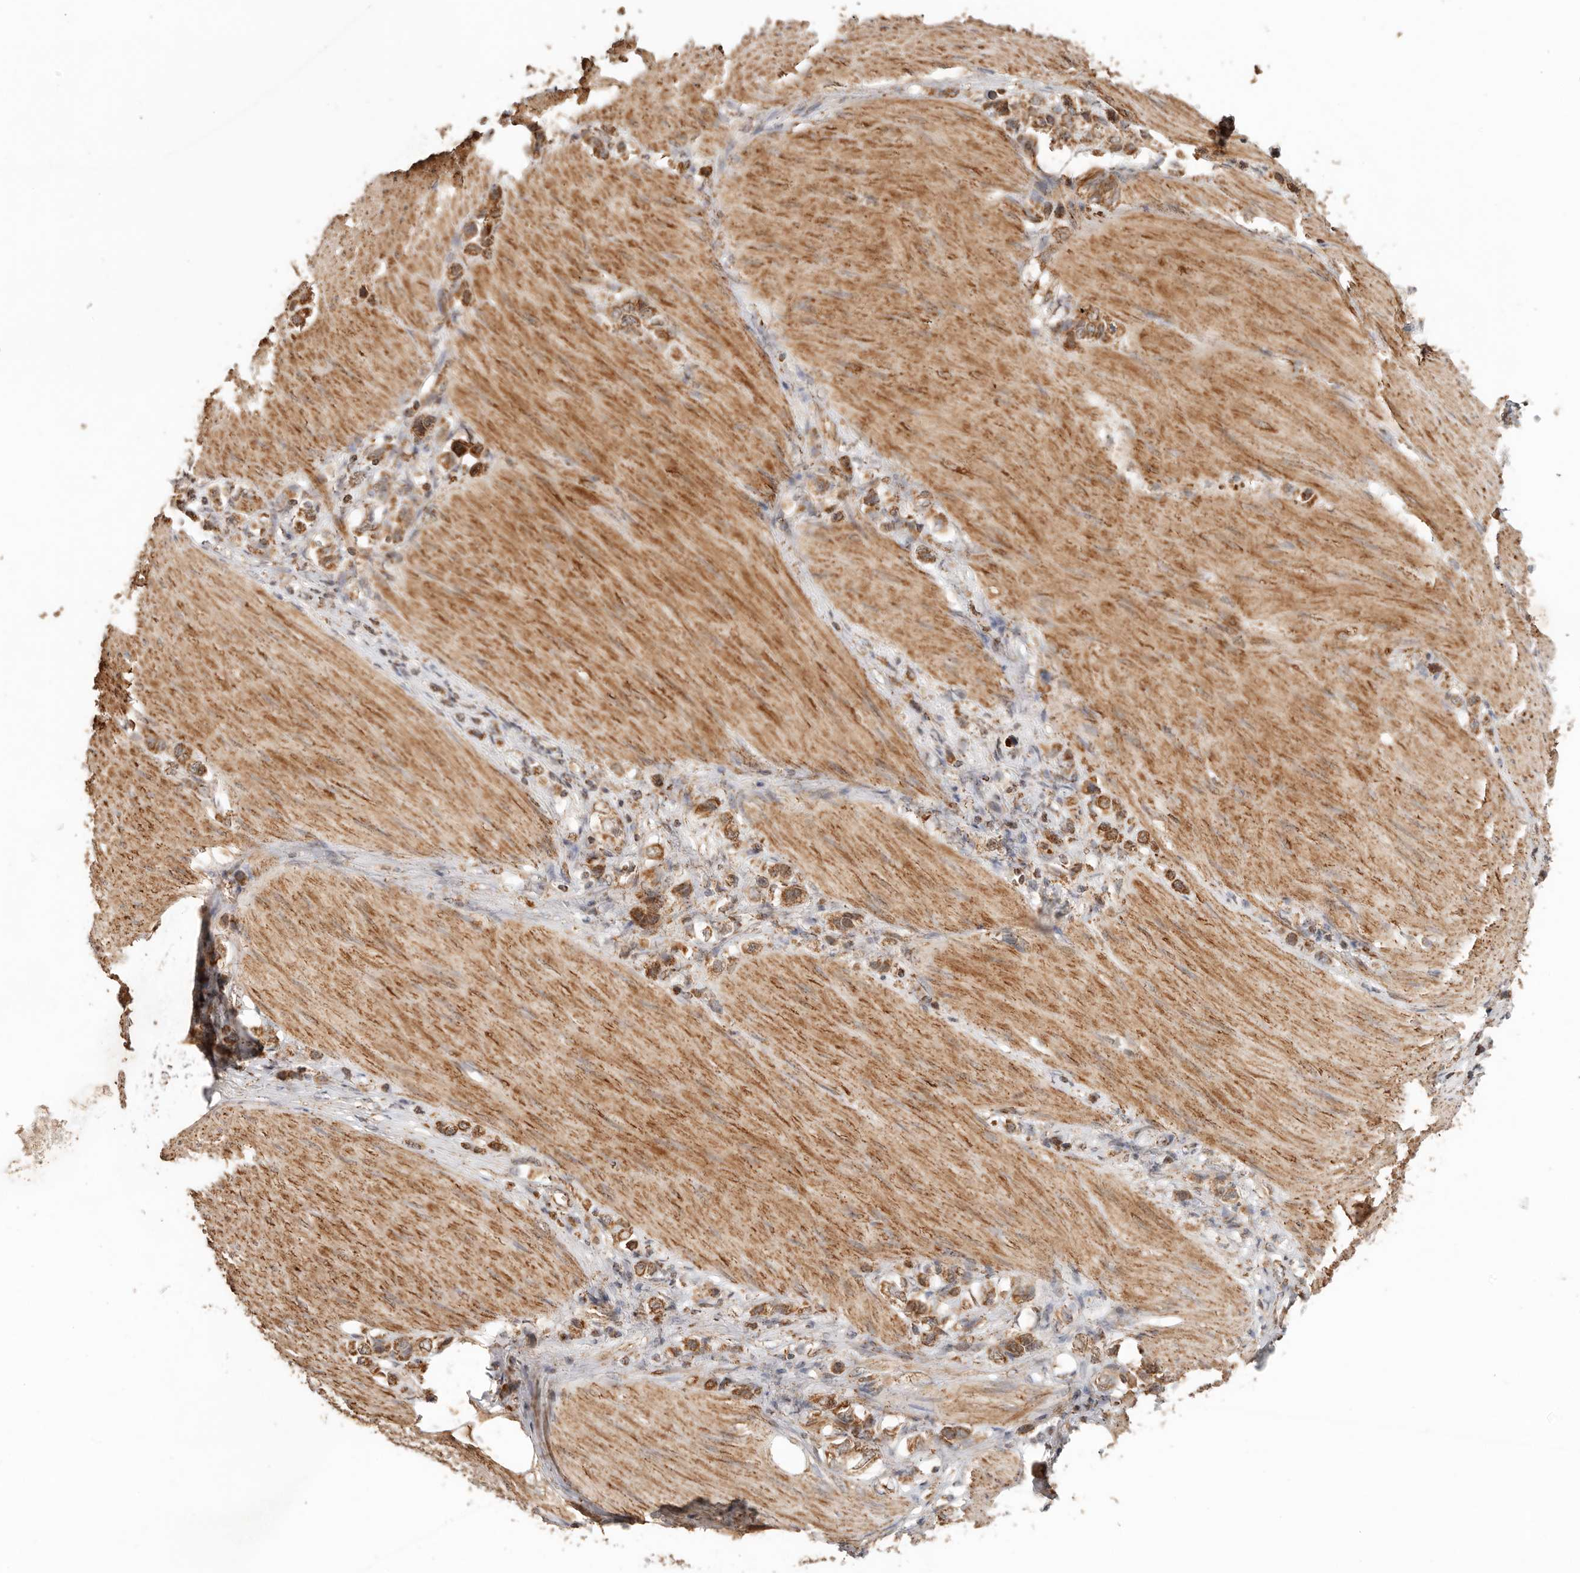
{"staining": {"intensity": "moderate", "quantity": ">75%", "location": "cytoplasmic/membranous"}, "tissue": "stomach cancer", "cell_type": "Tumor cells", "image_type": "cancer", "snomed": [{"axis": "morphology", "description": "Adenocarcinoma, NOS"}, {"axis": "topography", "description": "Stomach"}], "caption": "The micrograph shows staining of stomach adenocarcinoma, revealing moderate cytoplasmic/membranous protein staining (brown color) within tumor cells.", "gene": "NDUFB11", "patient": {"sex": "female", "age": 65}}